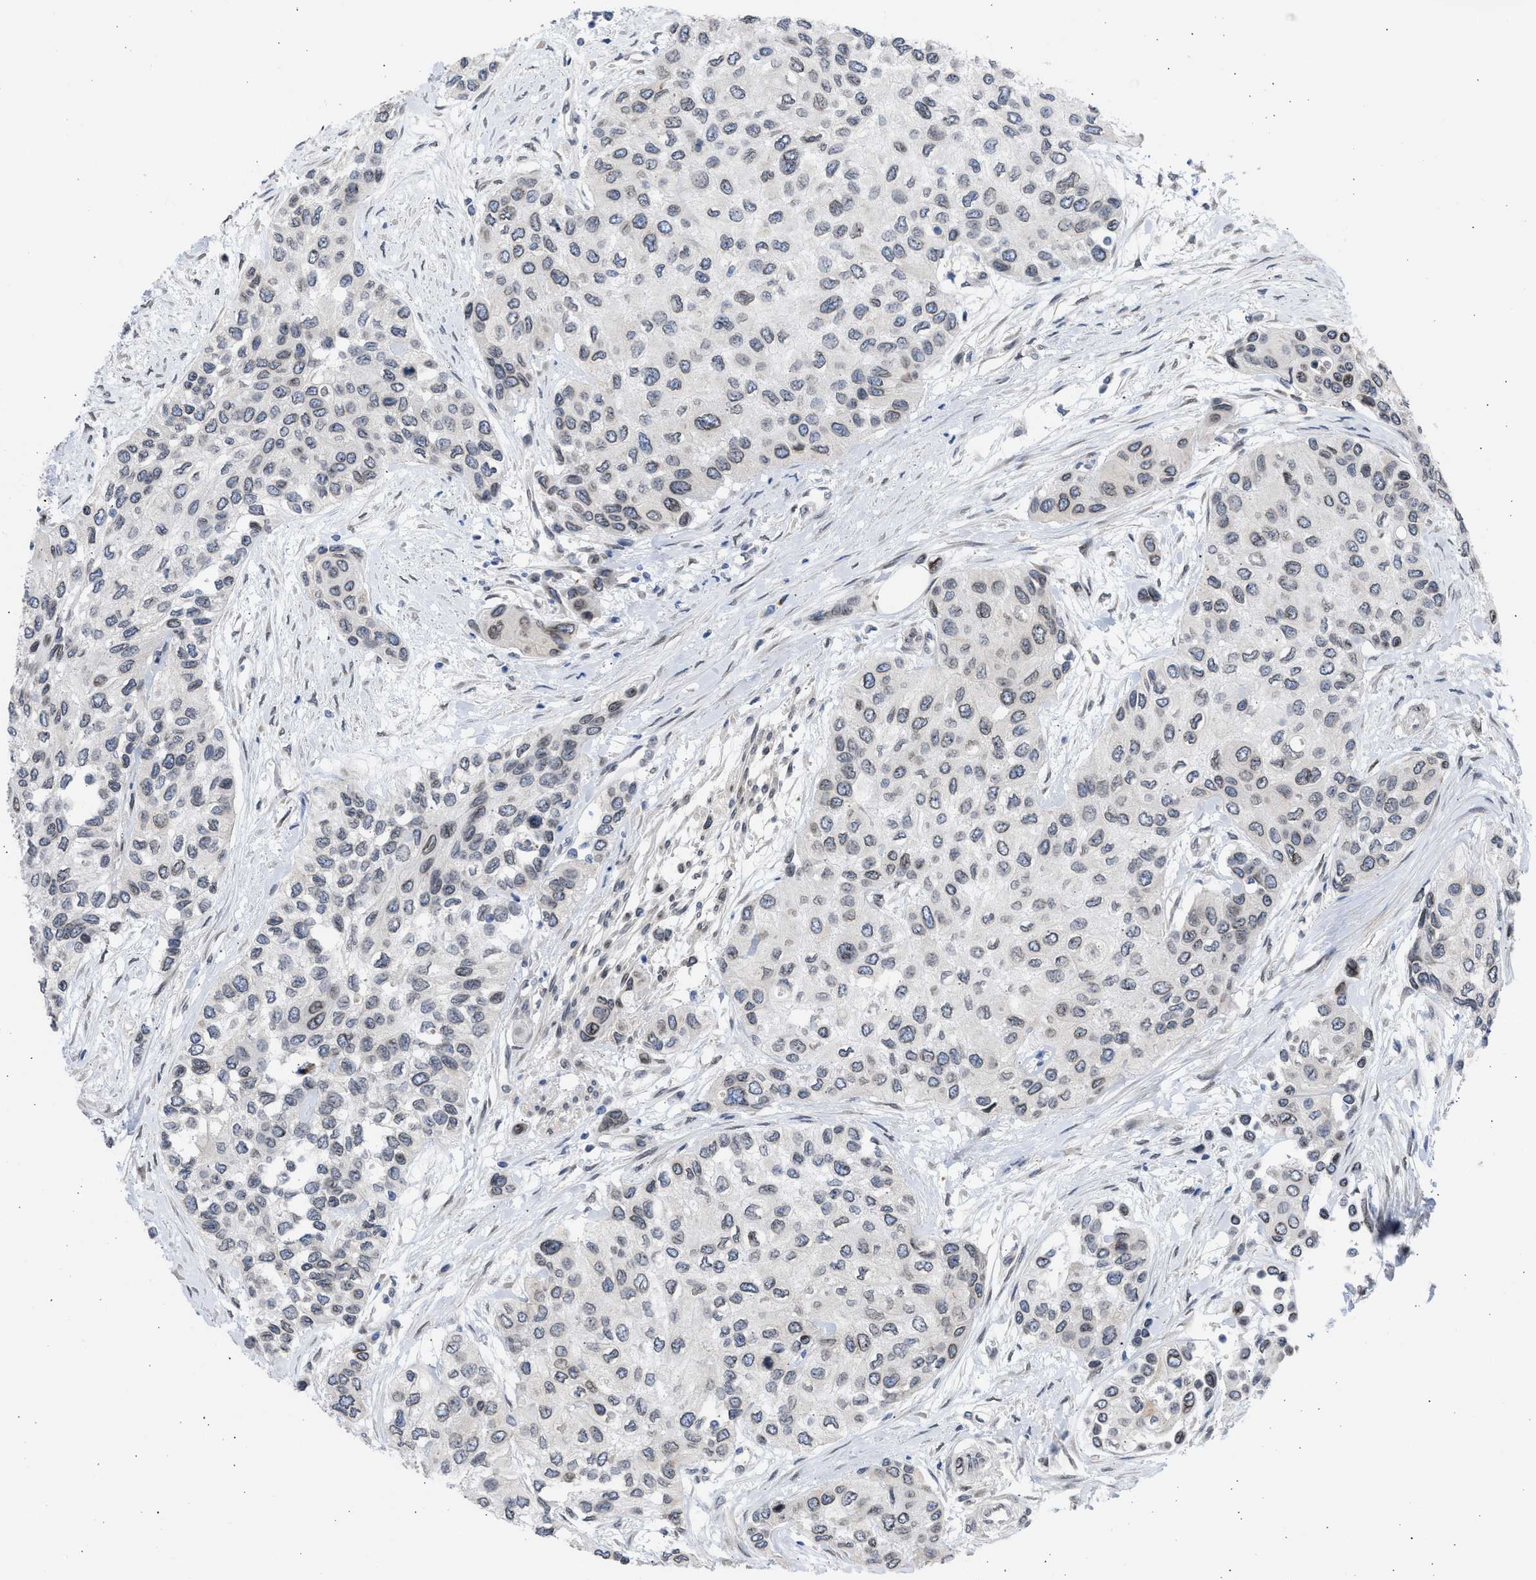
{"staining": {"intensity": "weak", "quantity": "25%-75%", "location": "cytoplasmic/membranous,nuclear"}, "tissue": "urothelial cancer", "cell_type": "Tumor cells", "image_type": "cancer", "snomed": [{"axis": "morphology", "description": "Urothelial carcinoma, High grade"}, {"axis": "topography", "description": "Urinary bladder"}], "caption": "Immunohistochemical staining of urothelial cancer demonstrates low levels of weak cytoplasmic/membranous and nuclear positivity in about 25%-75% of tumor cells.", "gene": "NUP35", "patient": {"sex": "female", "age": 56}}